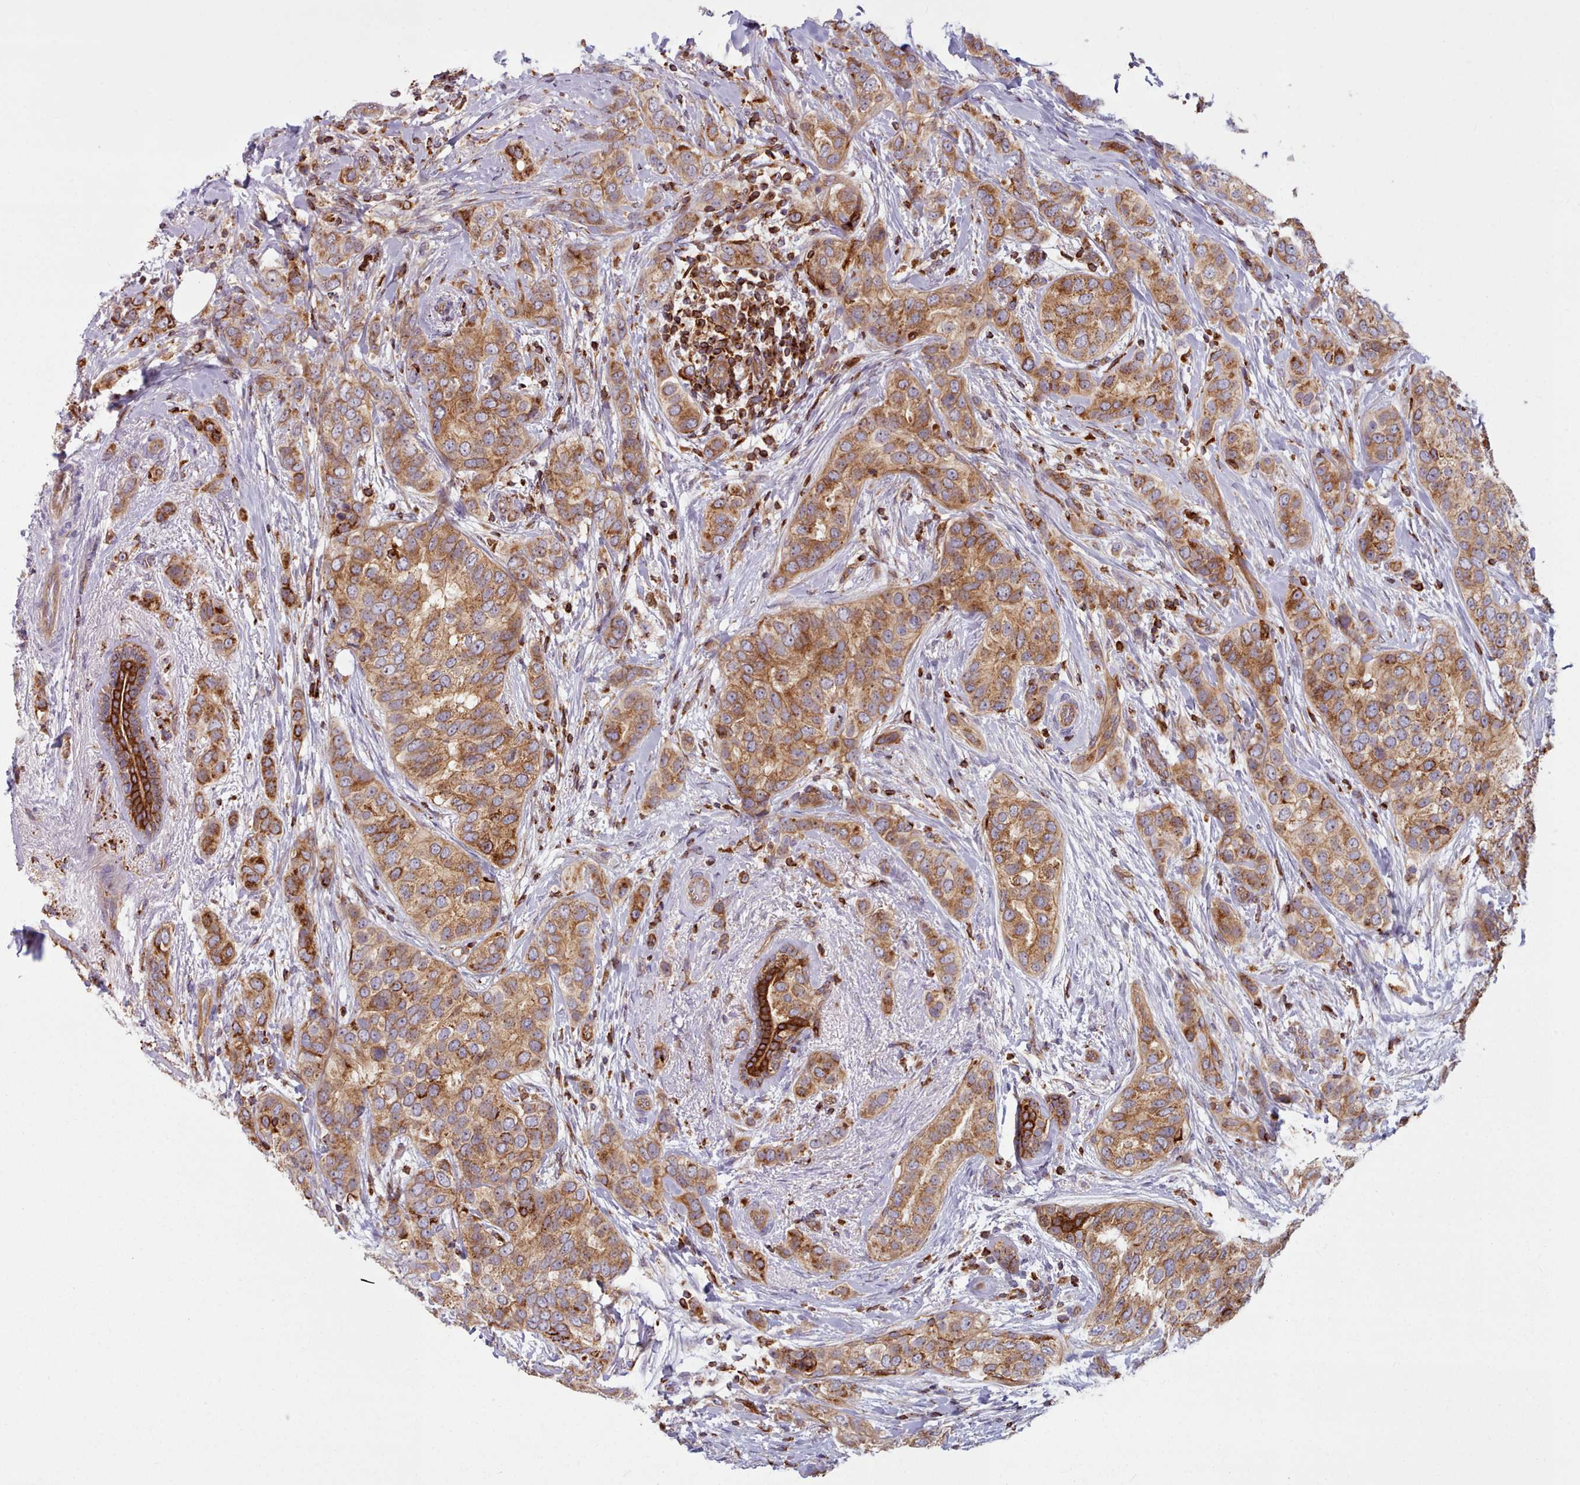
{"staining": {"intensity": "moderate", "quantity": ">75%", "location": "cytoplasmic/membranous"}, "tissue": "breast cancer", "cell_type": "Tumor cells", "image_type": "cancer", "snomed": [{"axis": "morphology", "description": "Lobular carcinoma"}, {"axis": "topography", "description": "Breast"}], "caption": "Immunohistochemical staining of breast cancer (lobular carcinoma) demonstrates medium levels of moderate cytoplasmic/membranous protein expression in approximately >75% of tumor cells. (brown staining indicates protein expression, while blue staining denotes nuclei).", "gene": "CRYBG1", "patient": {"sex": "female", "age": 51}}